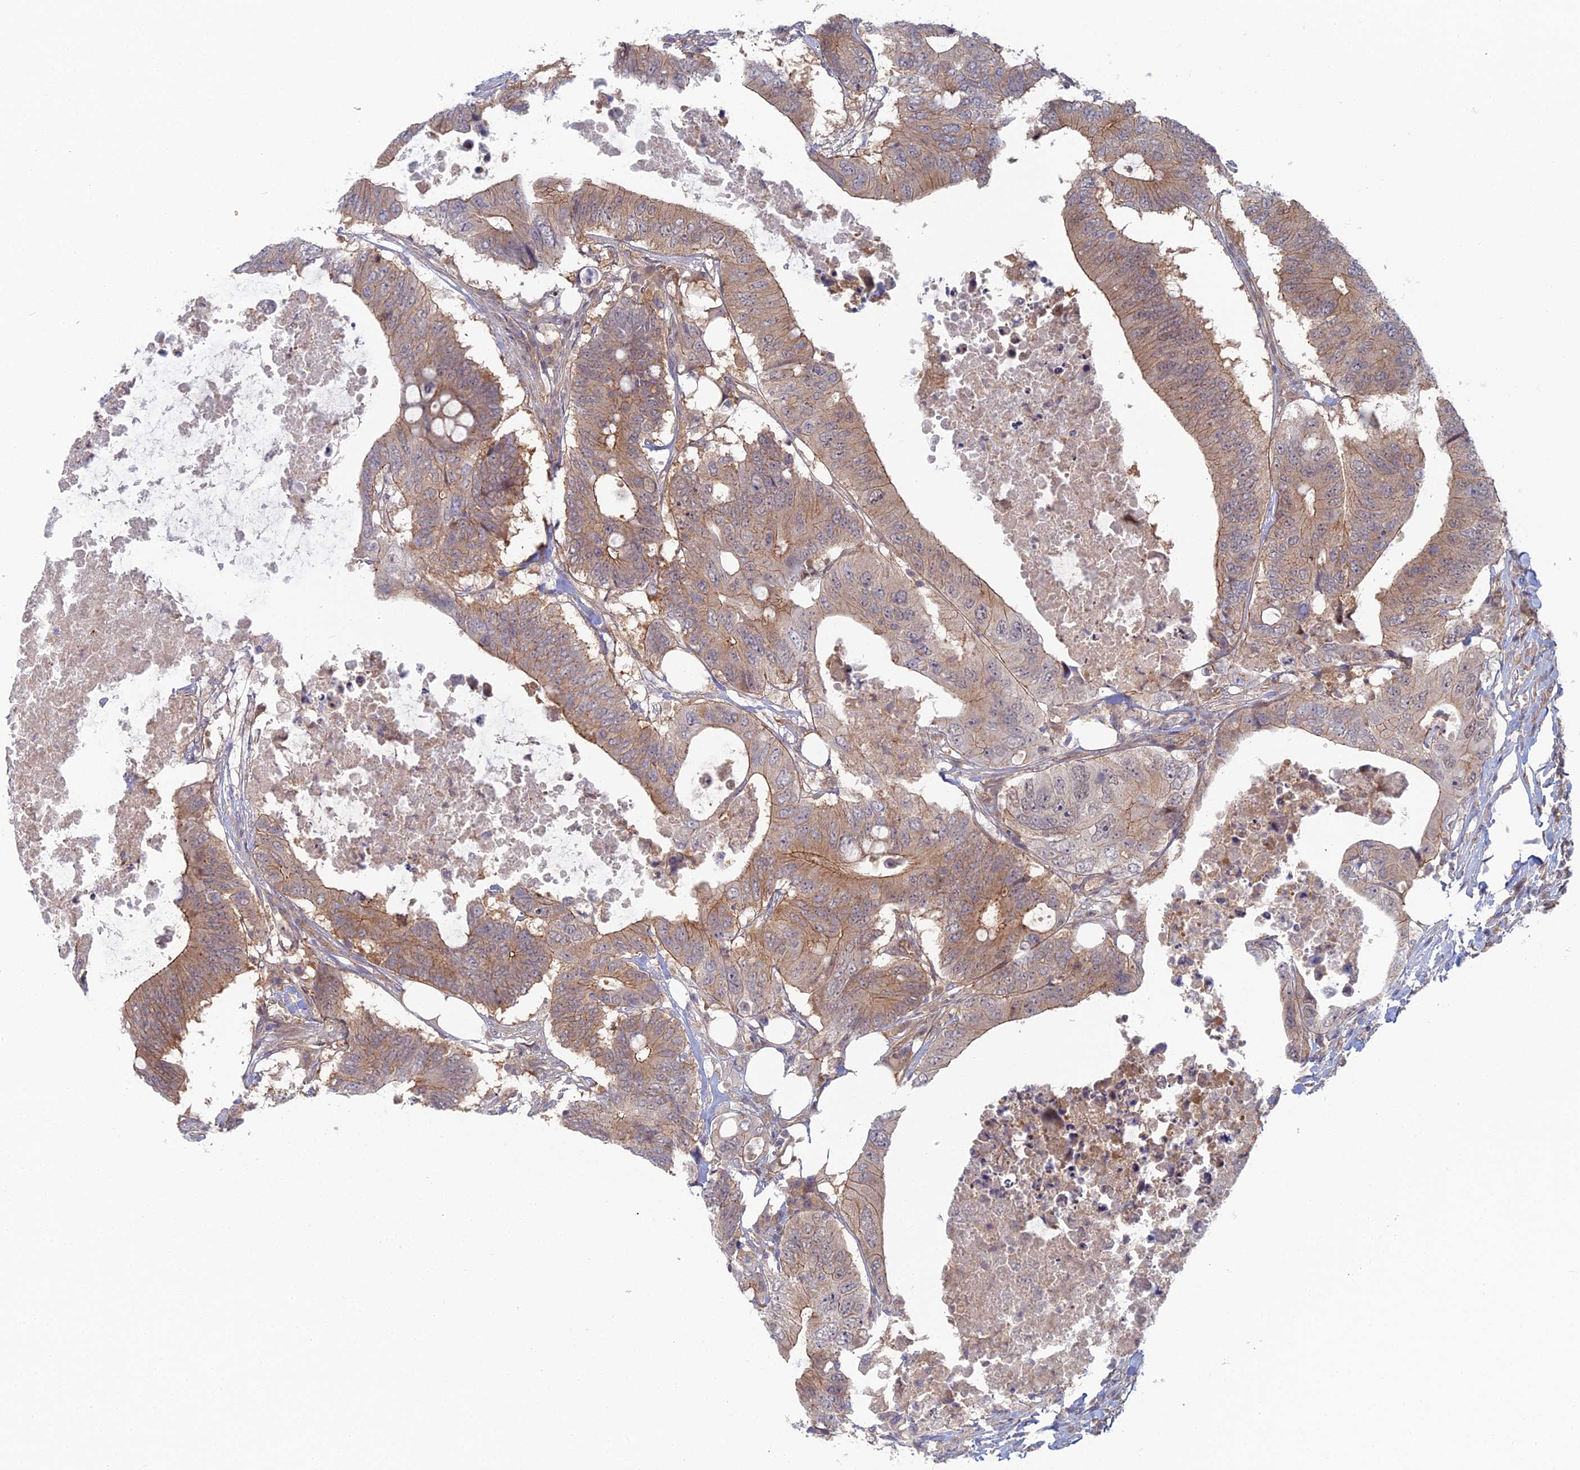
{"staining": {"intensity": "moderate", "quantity": ">75%", "location": "cytoplasmic/membranous"}, "tissue": "colorectal cancer", "cell_type": "Tumor cells", "image_type": "cancer", "snomed": [{"axis": "morphology", "description": "Adenocarcinoma, NOS"}, {"axis": "topography", "description": "Colon"}], "caption": "This photomicrograph shows IHC staining of human colorectal cancer (adenocarcinoma), with medium moderate cytoplasmic/membranous staining in approximately >75% of tumor cells.", "gene": "ABHD1", "patient": {"sex": "male", "age": 71}}